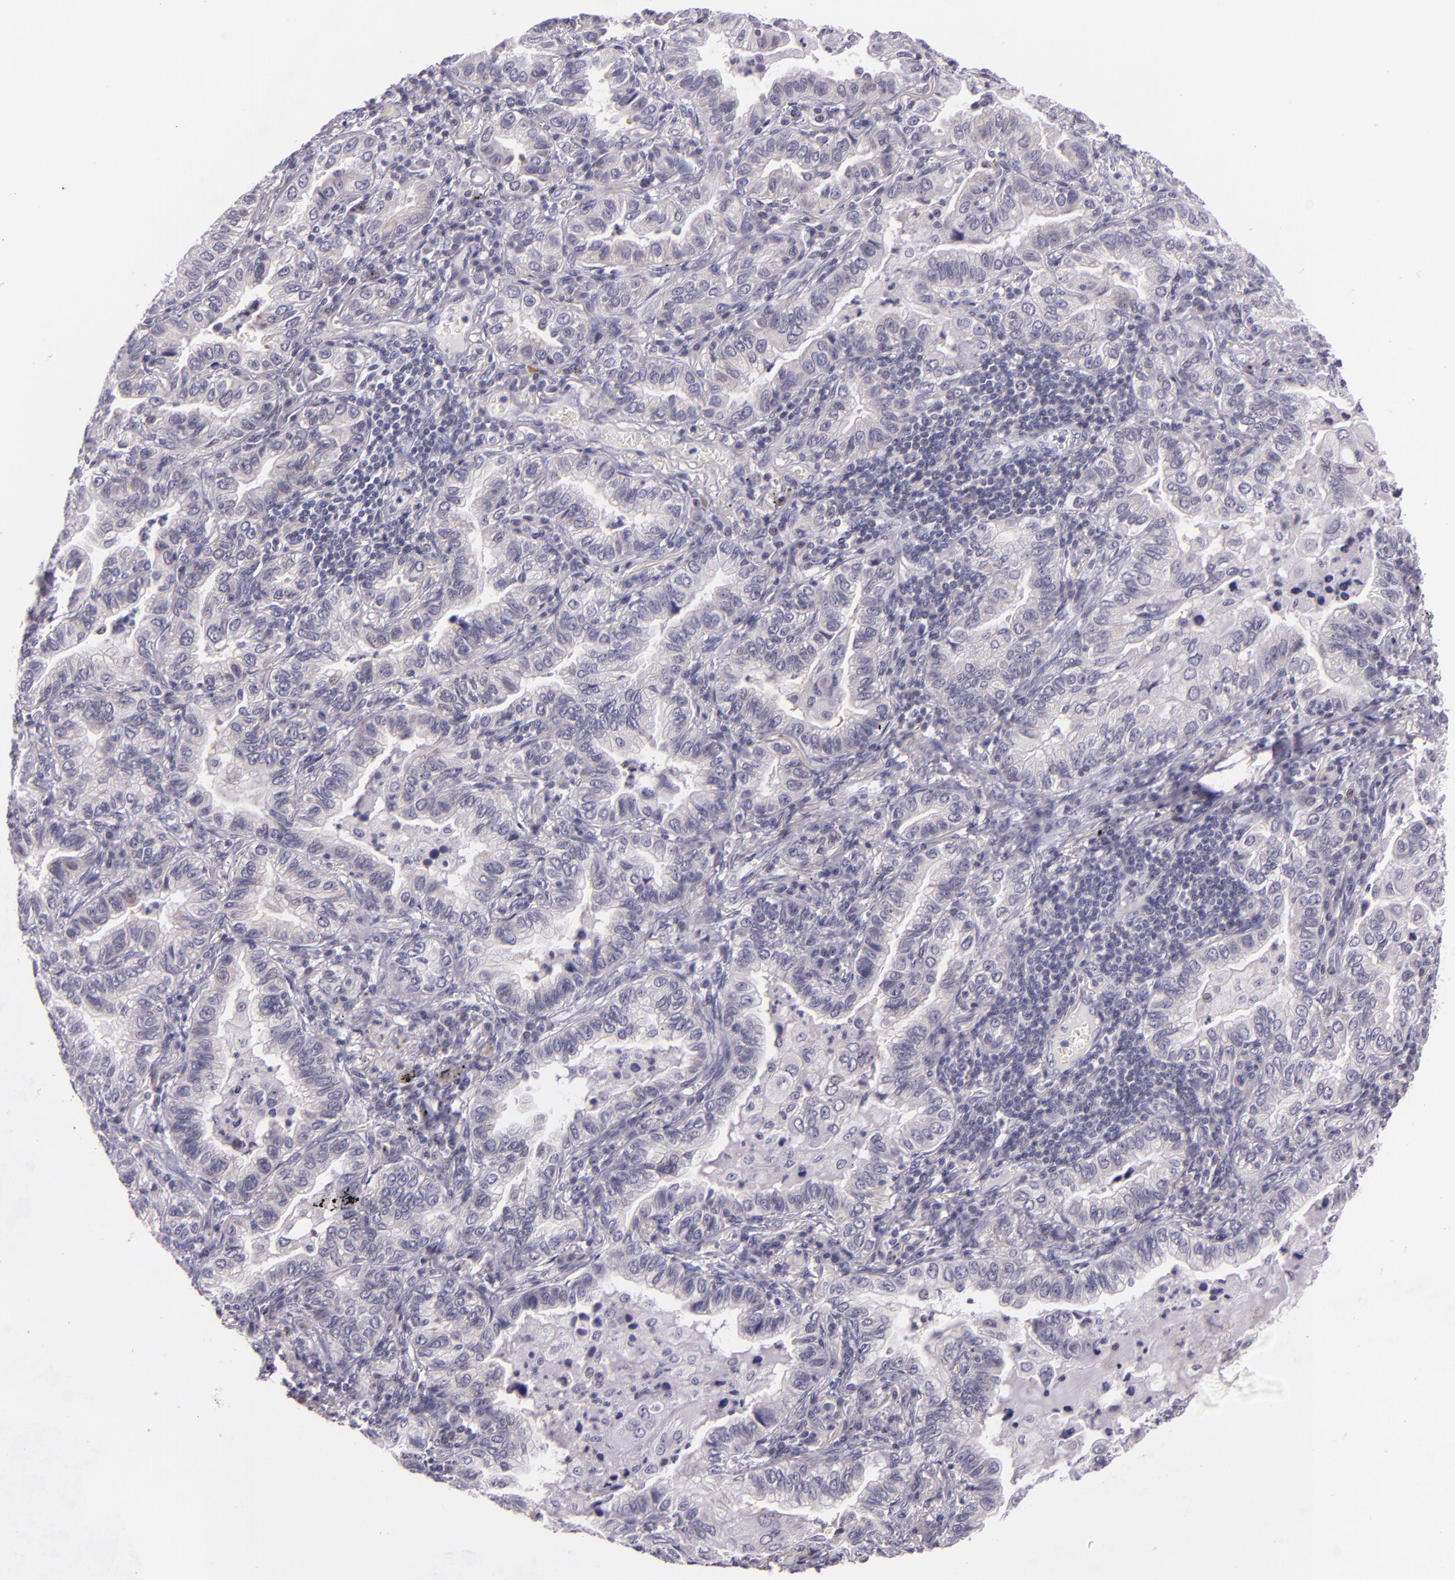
{"staining": {"intensity": "negative", "quantity": "none", "location": "none"}, "tissue": "lung cancer", "cell_type": "Tumor cells", "image_type": "cancer", "snomed": [{"axis": "morphology", "description": "Adenocarcinoma, NOS"}, {"axis": "topography", "description": "Lung"}], "caption": "This is a photomicrograph of immunohistochemistry (IHC) staining of lung cancer, which shows no staining in tumor cells. (DAB immunohistochemistry, high magnification).", "gene": "HSP90AA1", "patient": {"sex": "female", "age": 50}}